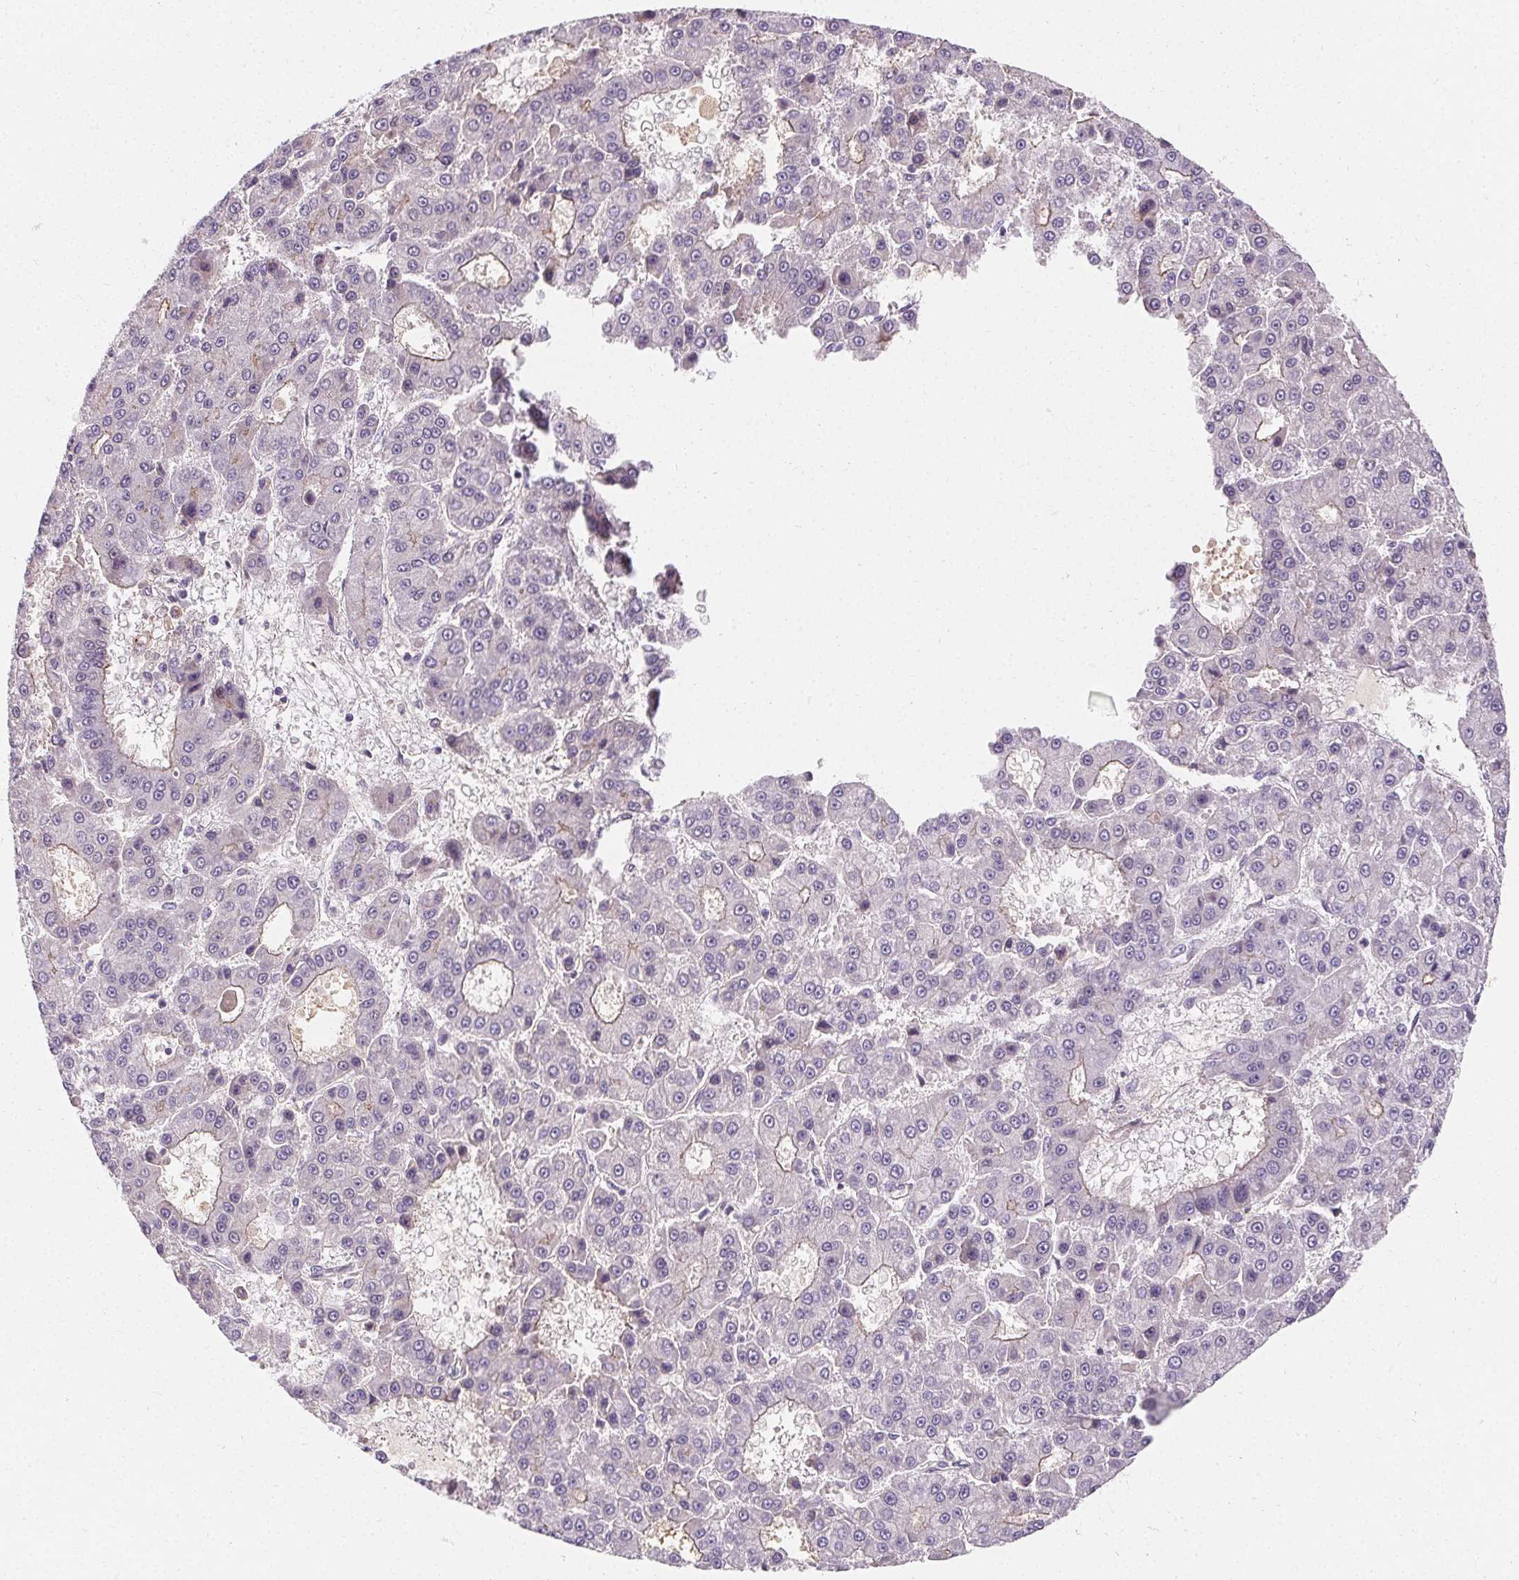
{"staining": {"intensity": "negative", "quantity": "none", "location": "none"}, "tissue": "liver cancer", "cell_type": "Tumor cells", "image_type": "cancer", "snomed": [{"axis": "morphology", "description": "Carcinoma, Hepatocellular, NOS"}, {"axis": "topography", "description": "Liver"}], "caption": "This is an immunohistochemistry image of liver cancer. There is no positivity in tumor cells.", "gene": "APLP1", "patient": {"sex": "male", "age": 70}}